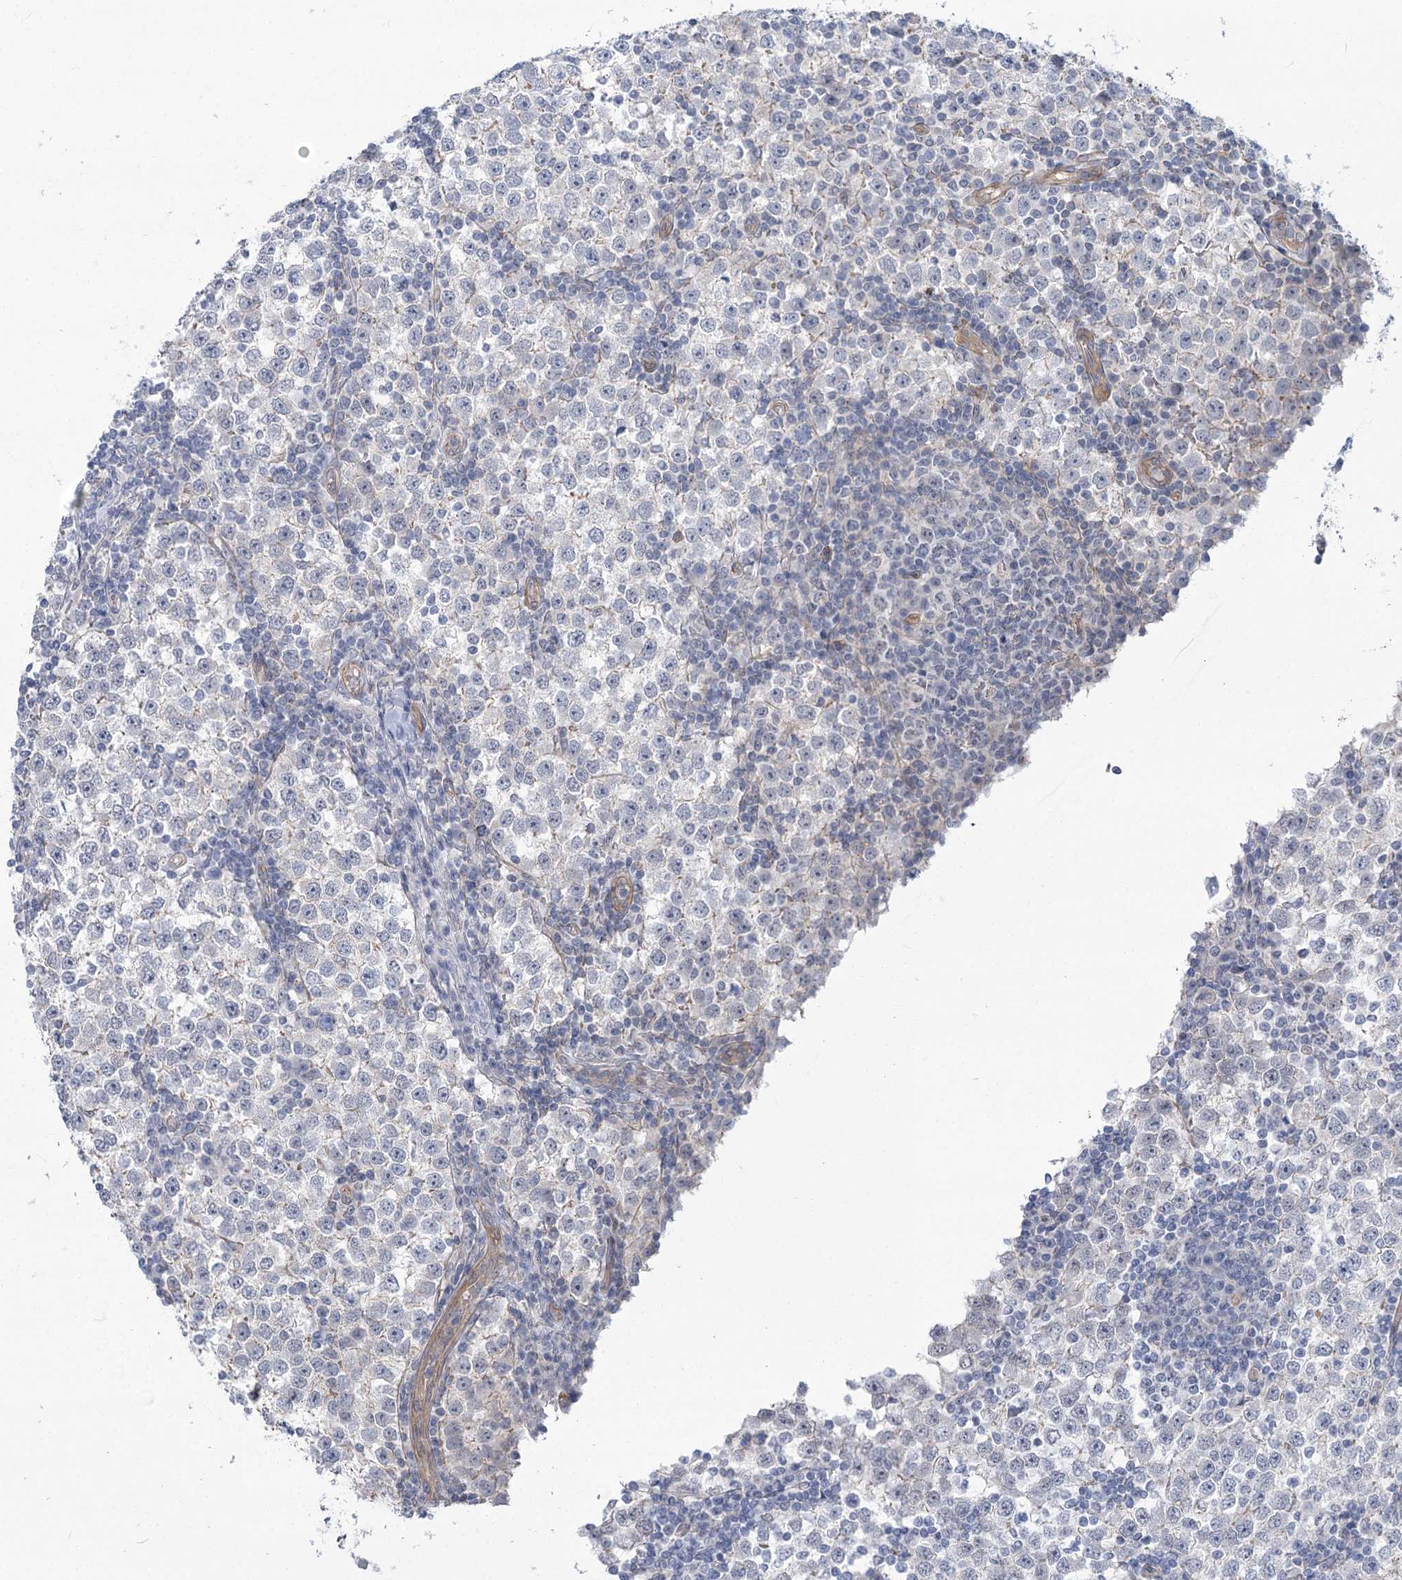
{"staining": {"intensity": "negative", "quantity": "none", "location": "none"}, "tissue": "testis cancer", "cell_type": "Tumor cells", "image_type": "cancer", "snomed": [{"axis": "morphology", "description": "Seminoma, NOS"}, {"axis": "topography", "description": "Testis"}], "caption": "A high-resolution photomicrograph shows IHC staining of testis cancer, which exhibits no significant expression in tumor cells.", "gene": "THAP6", "patient": {"sex": "male", "age": 65}}